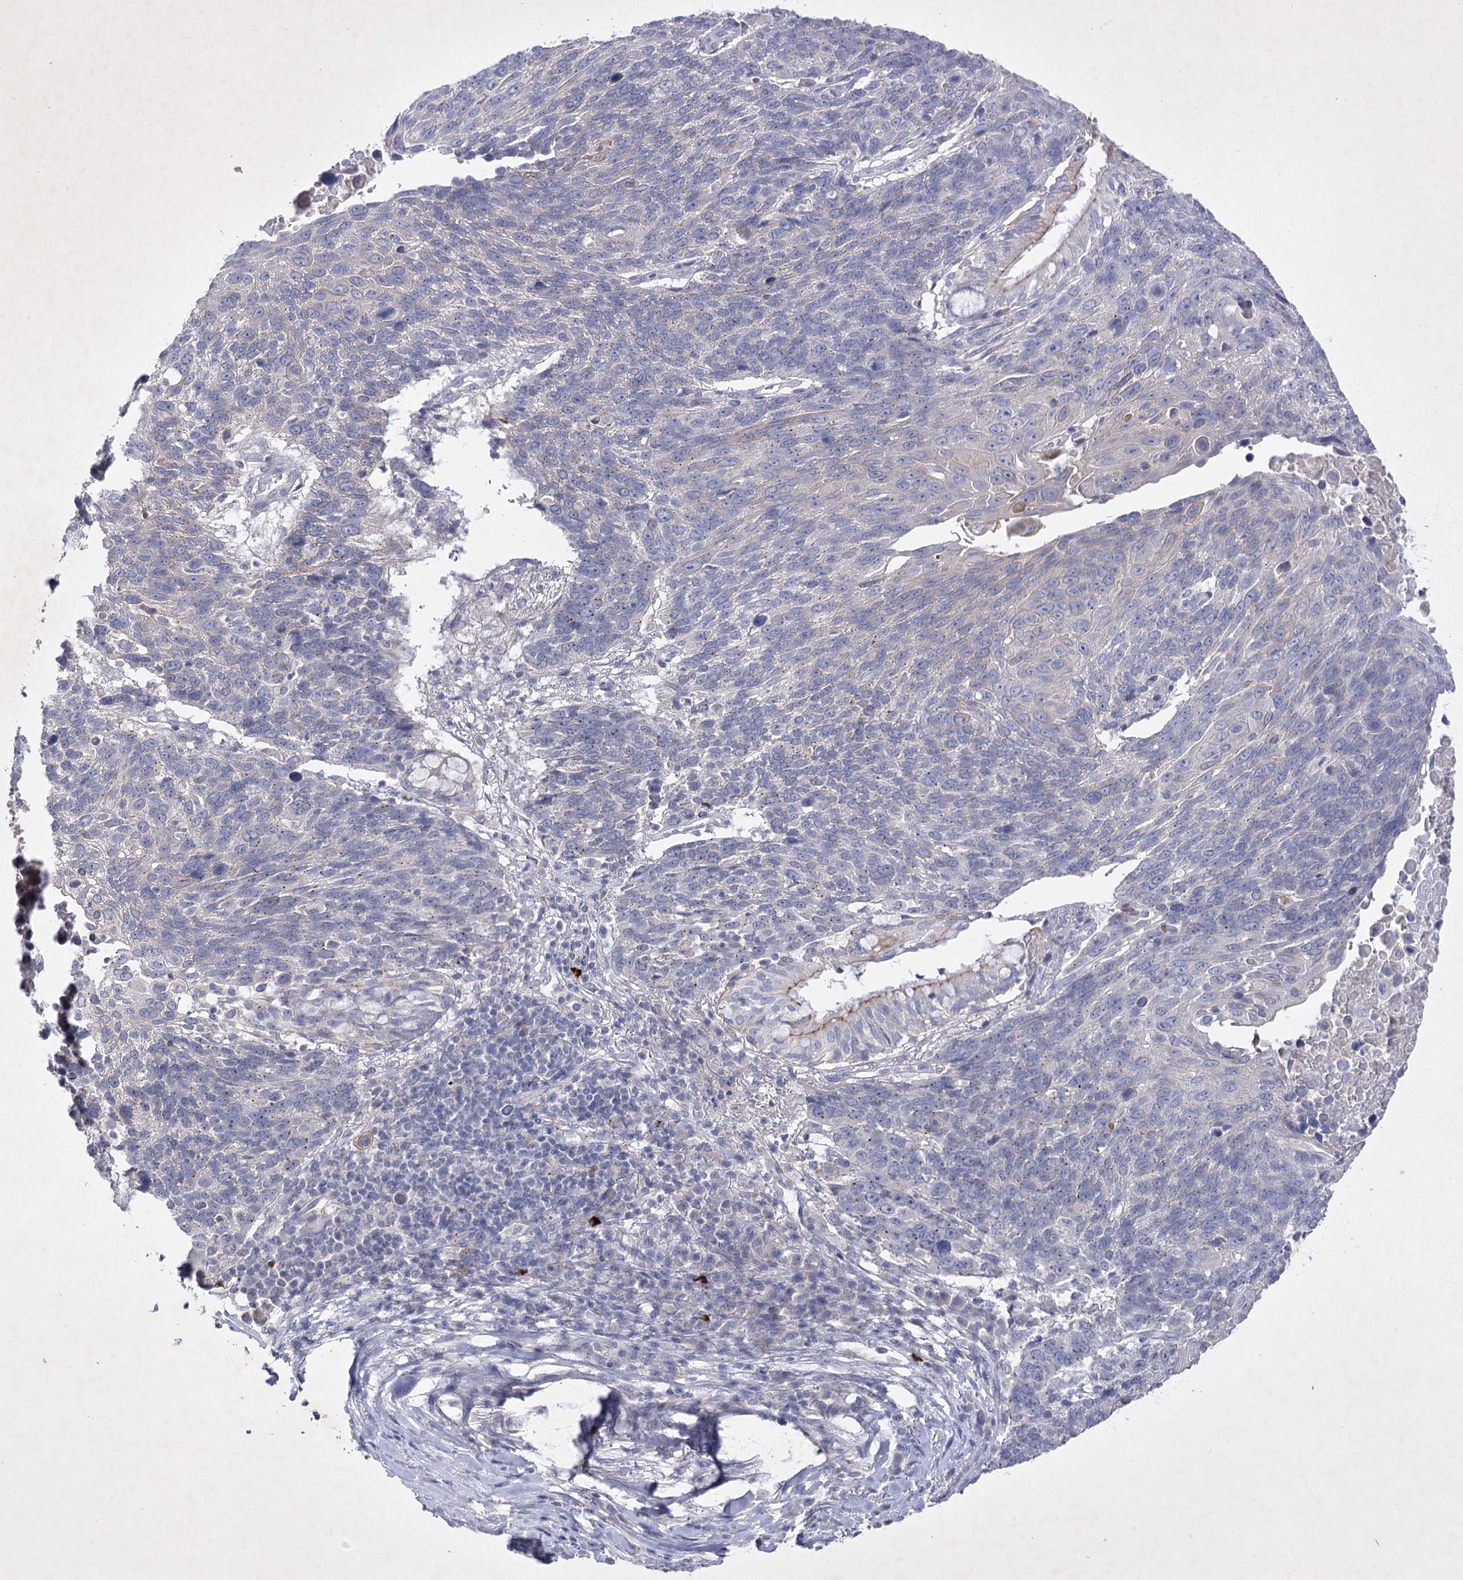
{"staining": {"intensity": "negative", "quantity": "none", "location": "none"}, "tissue": "lung cancer", "cell_type": "Tumor cells", "image_type": "cancer", "snomed": [{"axis": "morphology", "description": "Squamous cell carcinoma, NOS"}, {"axis": "topography", "description": "Lung"}], "caption": "Immunohistochemistry micrograph of neoplastic tissue: human lung squamous cell carcinoma stained with DAB shows no significant protein positivity in tumor cells. (DAB immunohistochemistry (IHC), high magnification).", "gene": "COX15", "patient": {"sex": "male", "age": 66}}